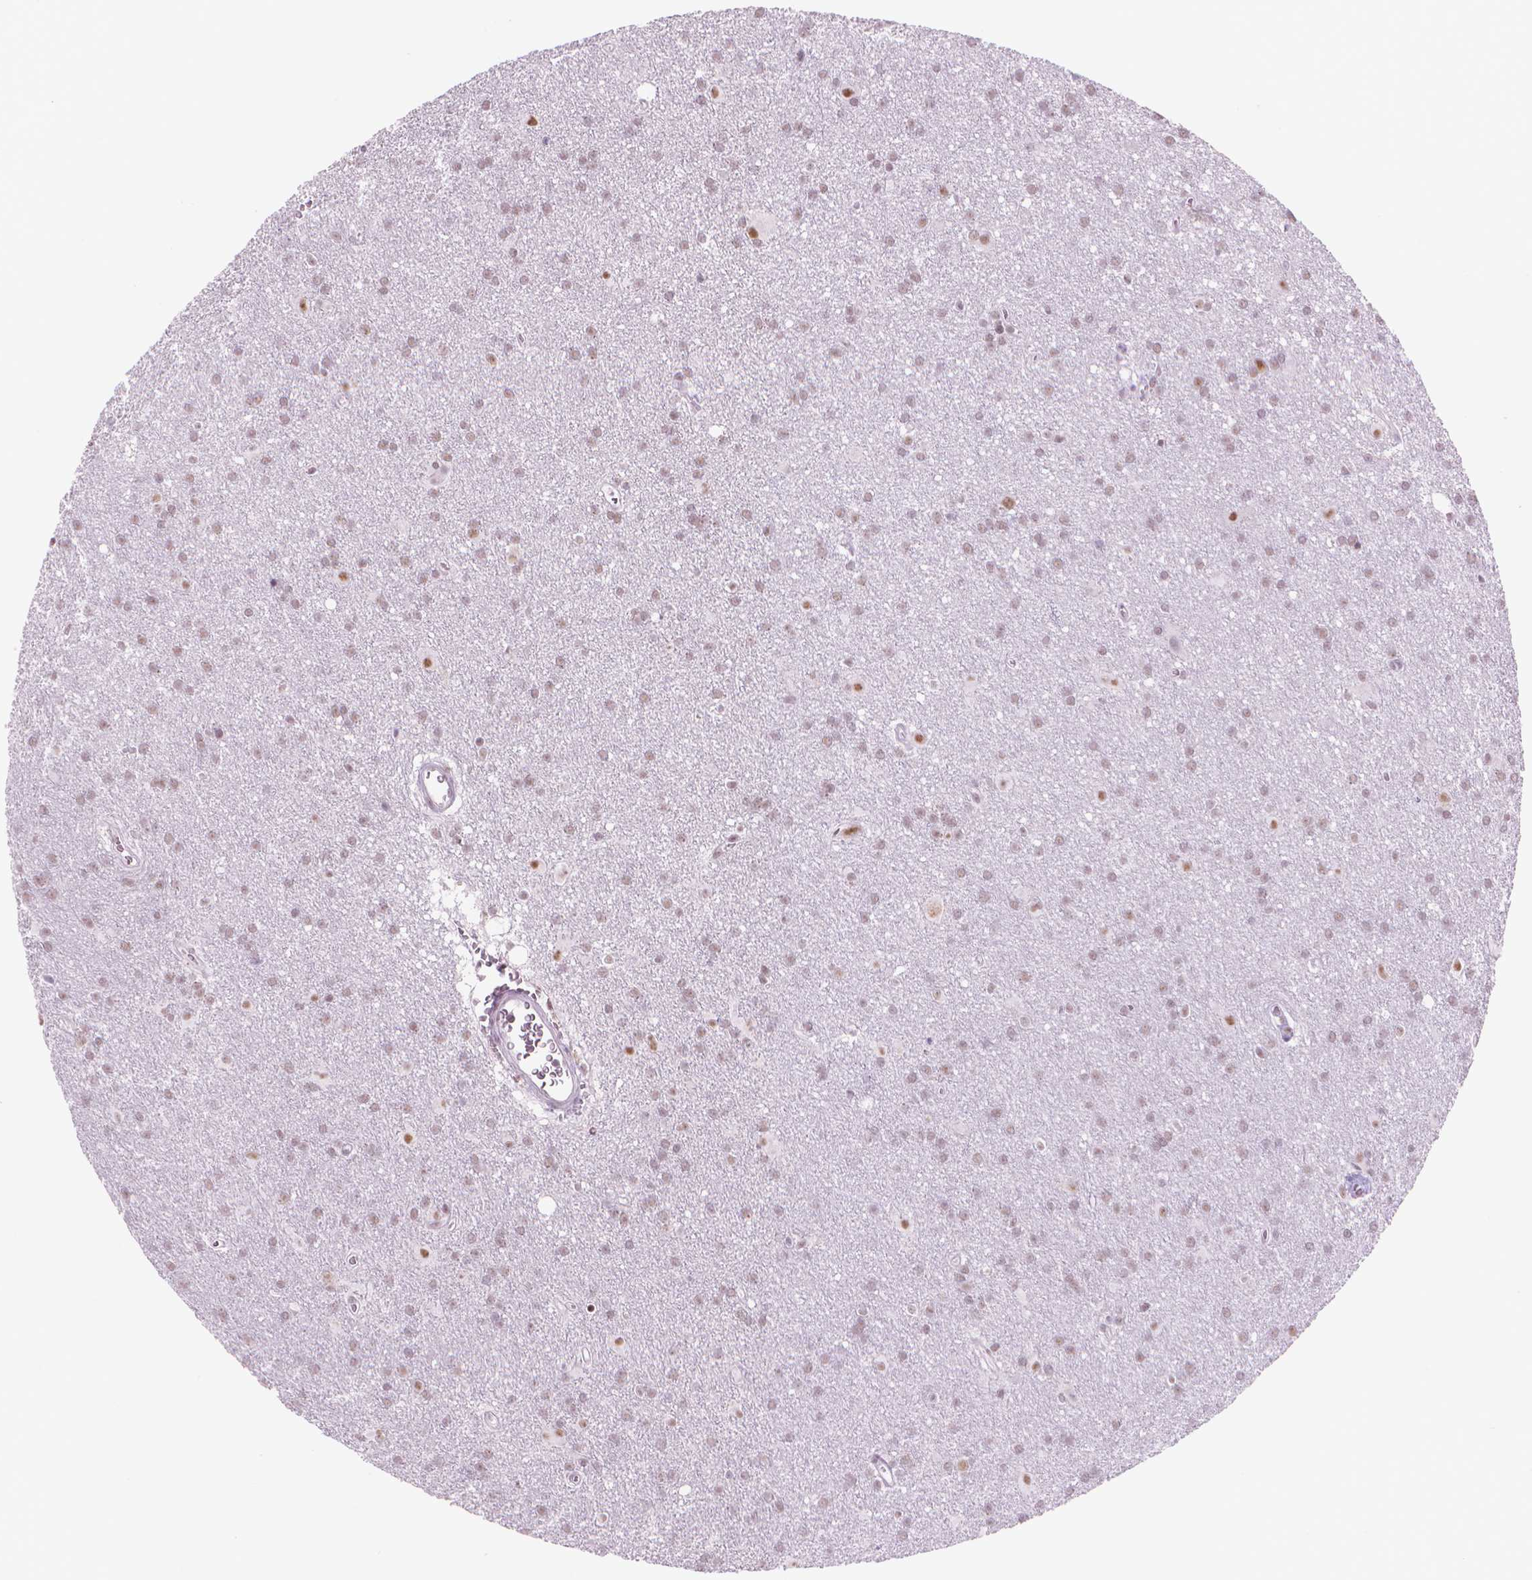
{"staining": {"intensity": "moderate", "quantity": ">75%", "location": "nuclear"}, "tissue": "glioma", "cell_type": "Tumor cells", "image_type": "cancer", "snomed": [{"axis": "morphology", "description": "Glioma, malignant, Low grade"}, {"axis": "topography", "description": "Brain"}], "caption": "This micrograph displays immunohistochemistry staining of malignant glioma (low-grade), with medium moderate nuclear expression in approximately >75% of tumor cells.", "gene": "POLR3D", "patient": {"sex": "male", "age": 58}}